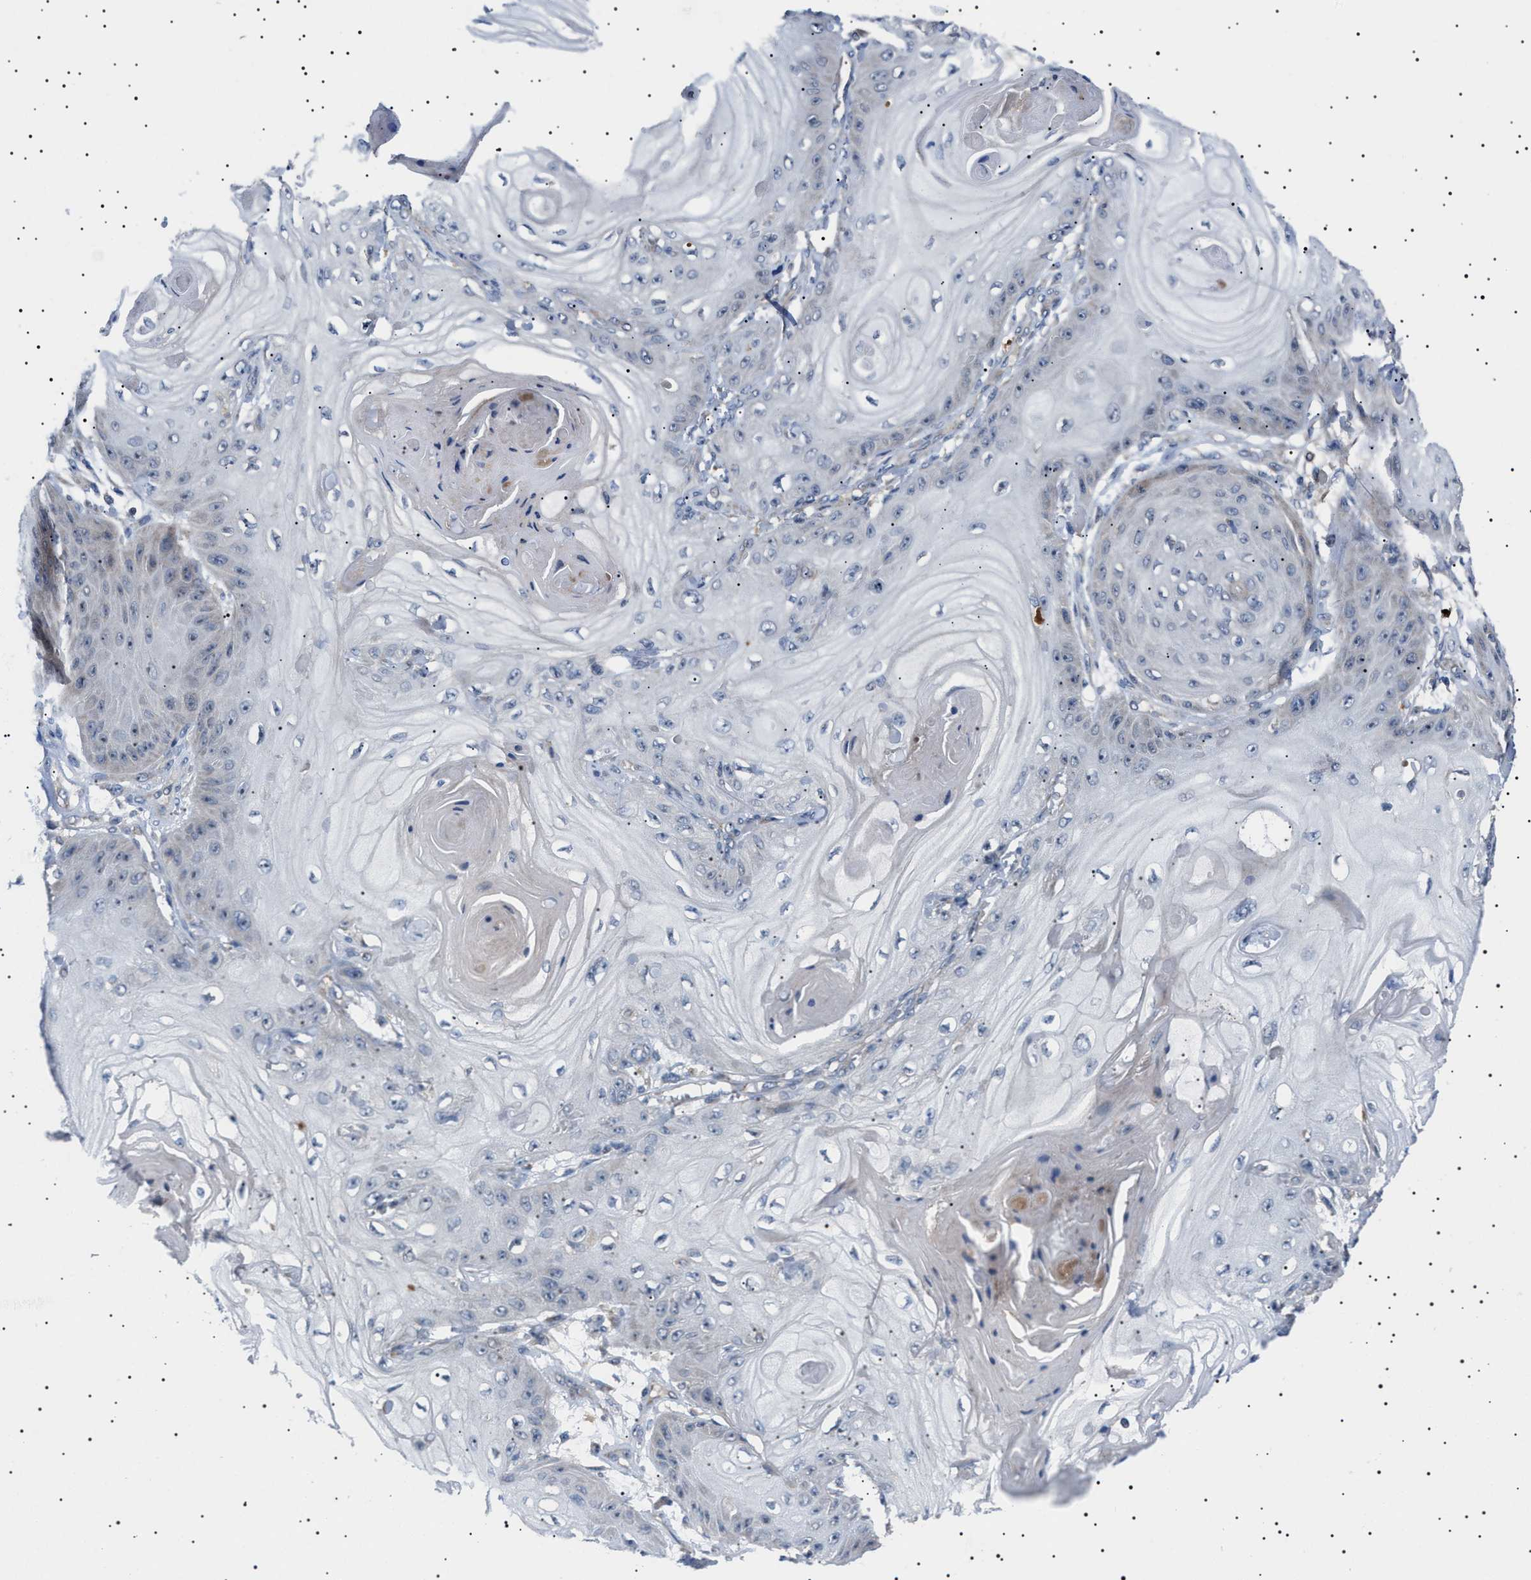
{"staining": {"intensity": "negative", "quantity": "none", "location": "none"}, "tissue": "skin cancer", "cell_type": "Tumor cells", "image_type": "cancer", "snomed": [{"axis": "morphology", "description": "Squamous cell carcinoma, NOS"}, {"axis": "topography", "description": "Skin"}], "caption": "There is no significant expression in tumor cells of skin cancer.", "gene": "PTRH1", "patient": {"sex": "male", "age": 74}}